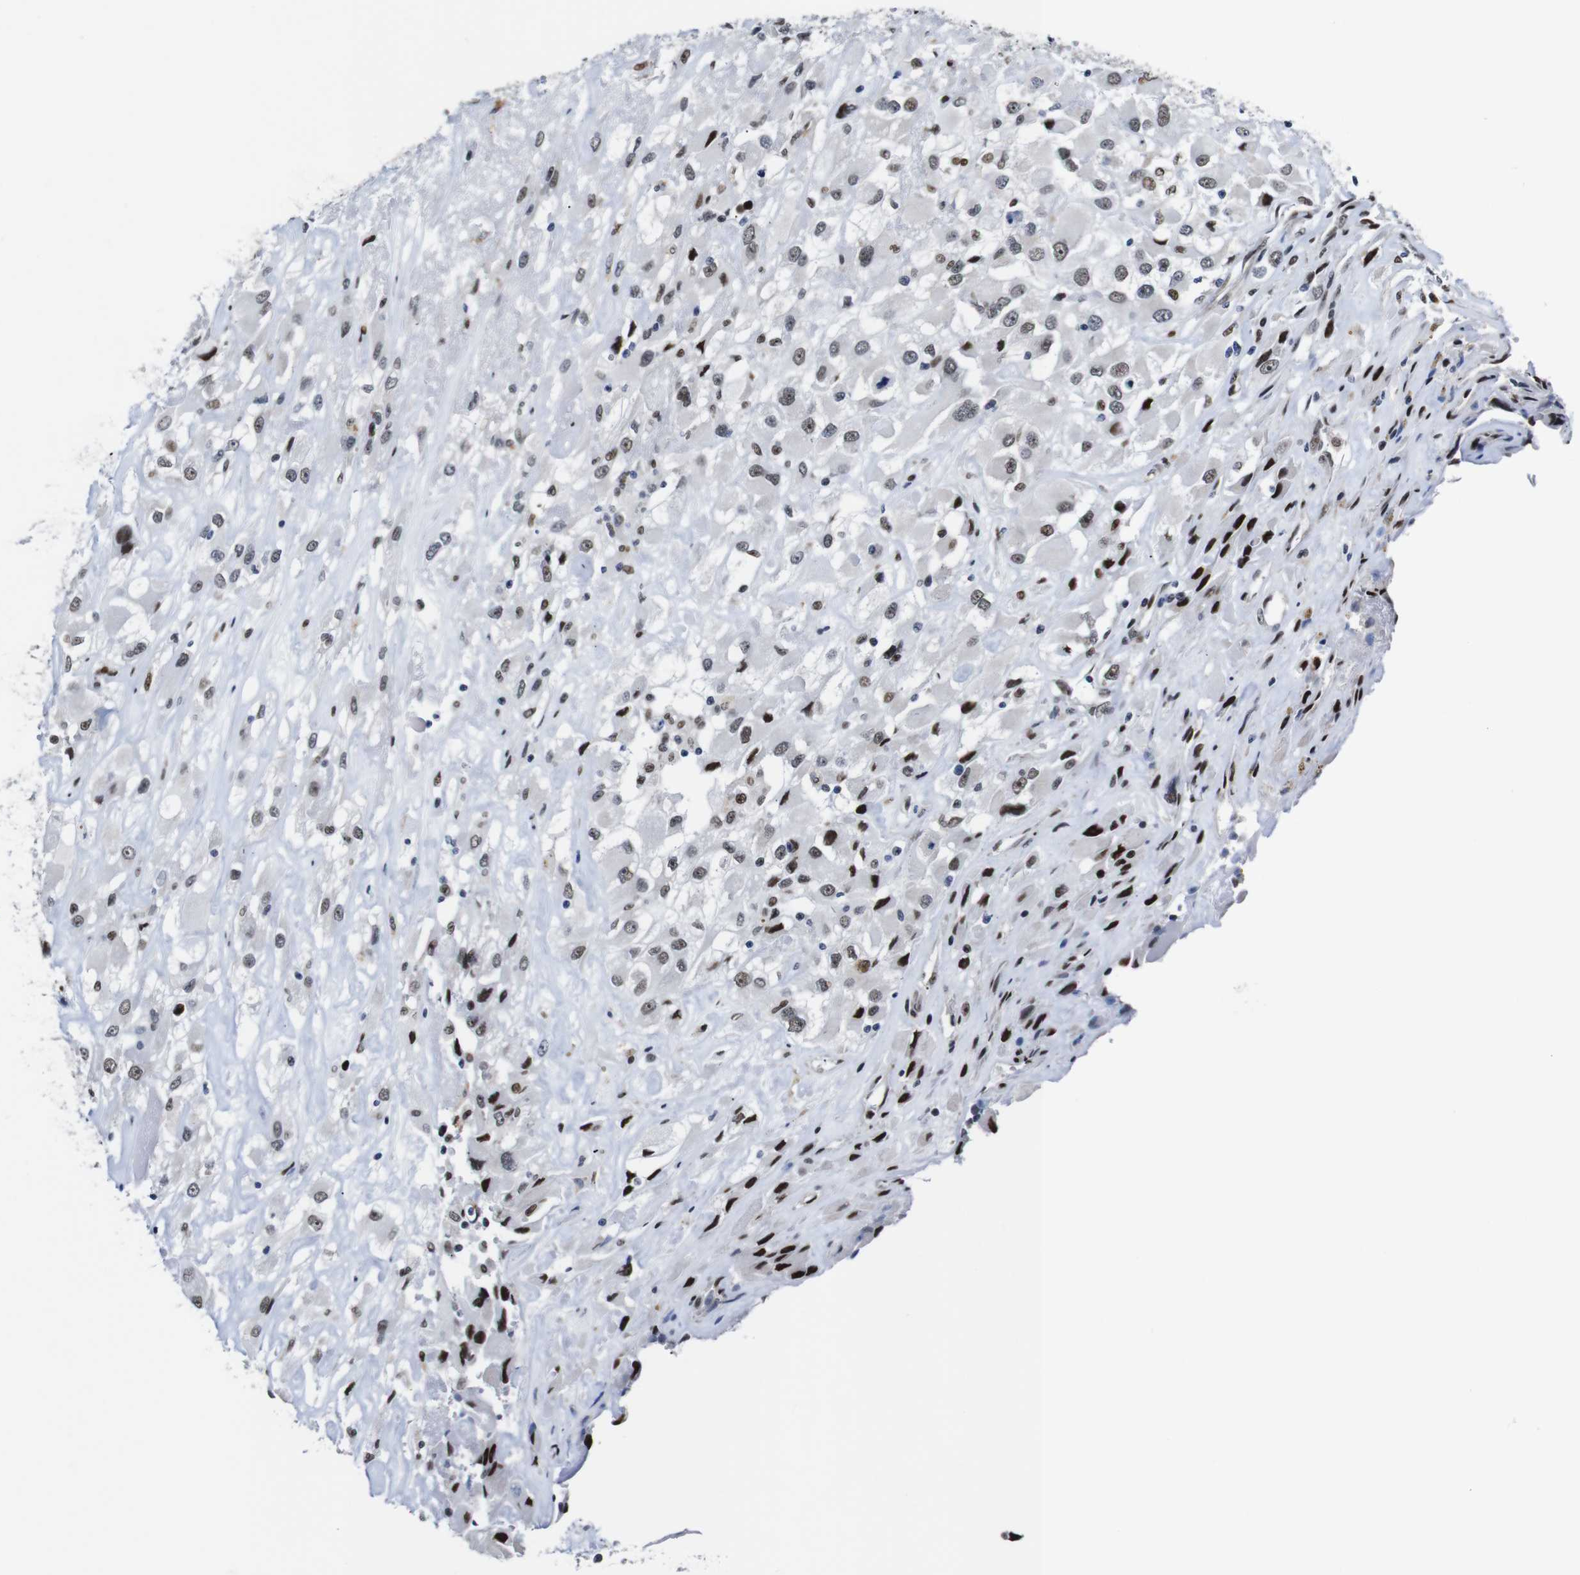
{"staining": {"intensity": "moderate", "quantity": "25%-75%", "location": "nuclear"}, "tissue": "renal cancer", "cell_type": "Tumor cells", "image_type": "cancer", "snomed": [{"axis": "morphology", "description": "Adenocarcinoma, NOS"}, {"axis": "topography", "description": "Kidney"}], "caption": "Immunohistochemistry staining of renal cancer (adenocarcinoma), which demonstrates medium levels of moderate nuclear positivity in about 25%-75% of tumor cells indicating moderate nuclear protein staining. The staining was performed using DAB (3,3'-diaminobenzidine) (brown) for protein detection and nuclei were counterstained in hematoxylin (blue).", "gene": "GATA6", "patient": {"sex": "female", "age": 52}}